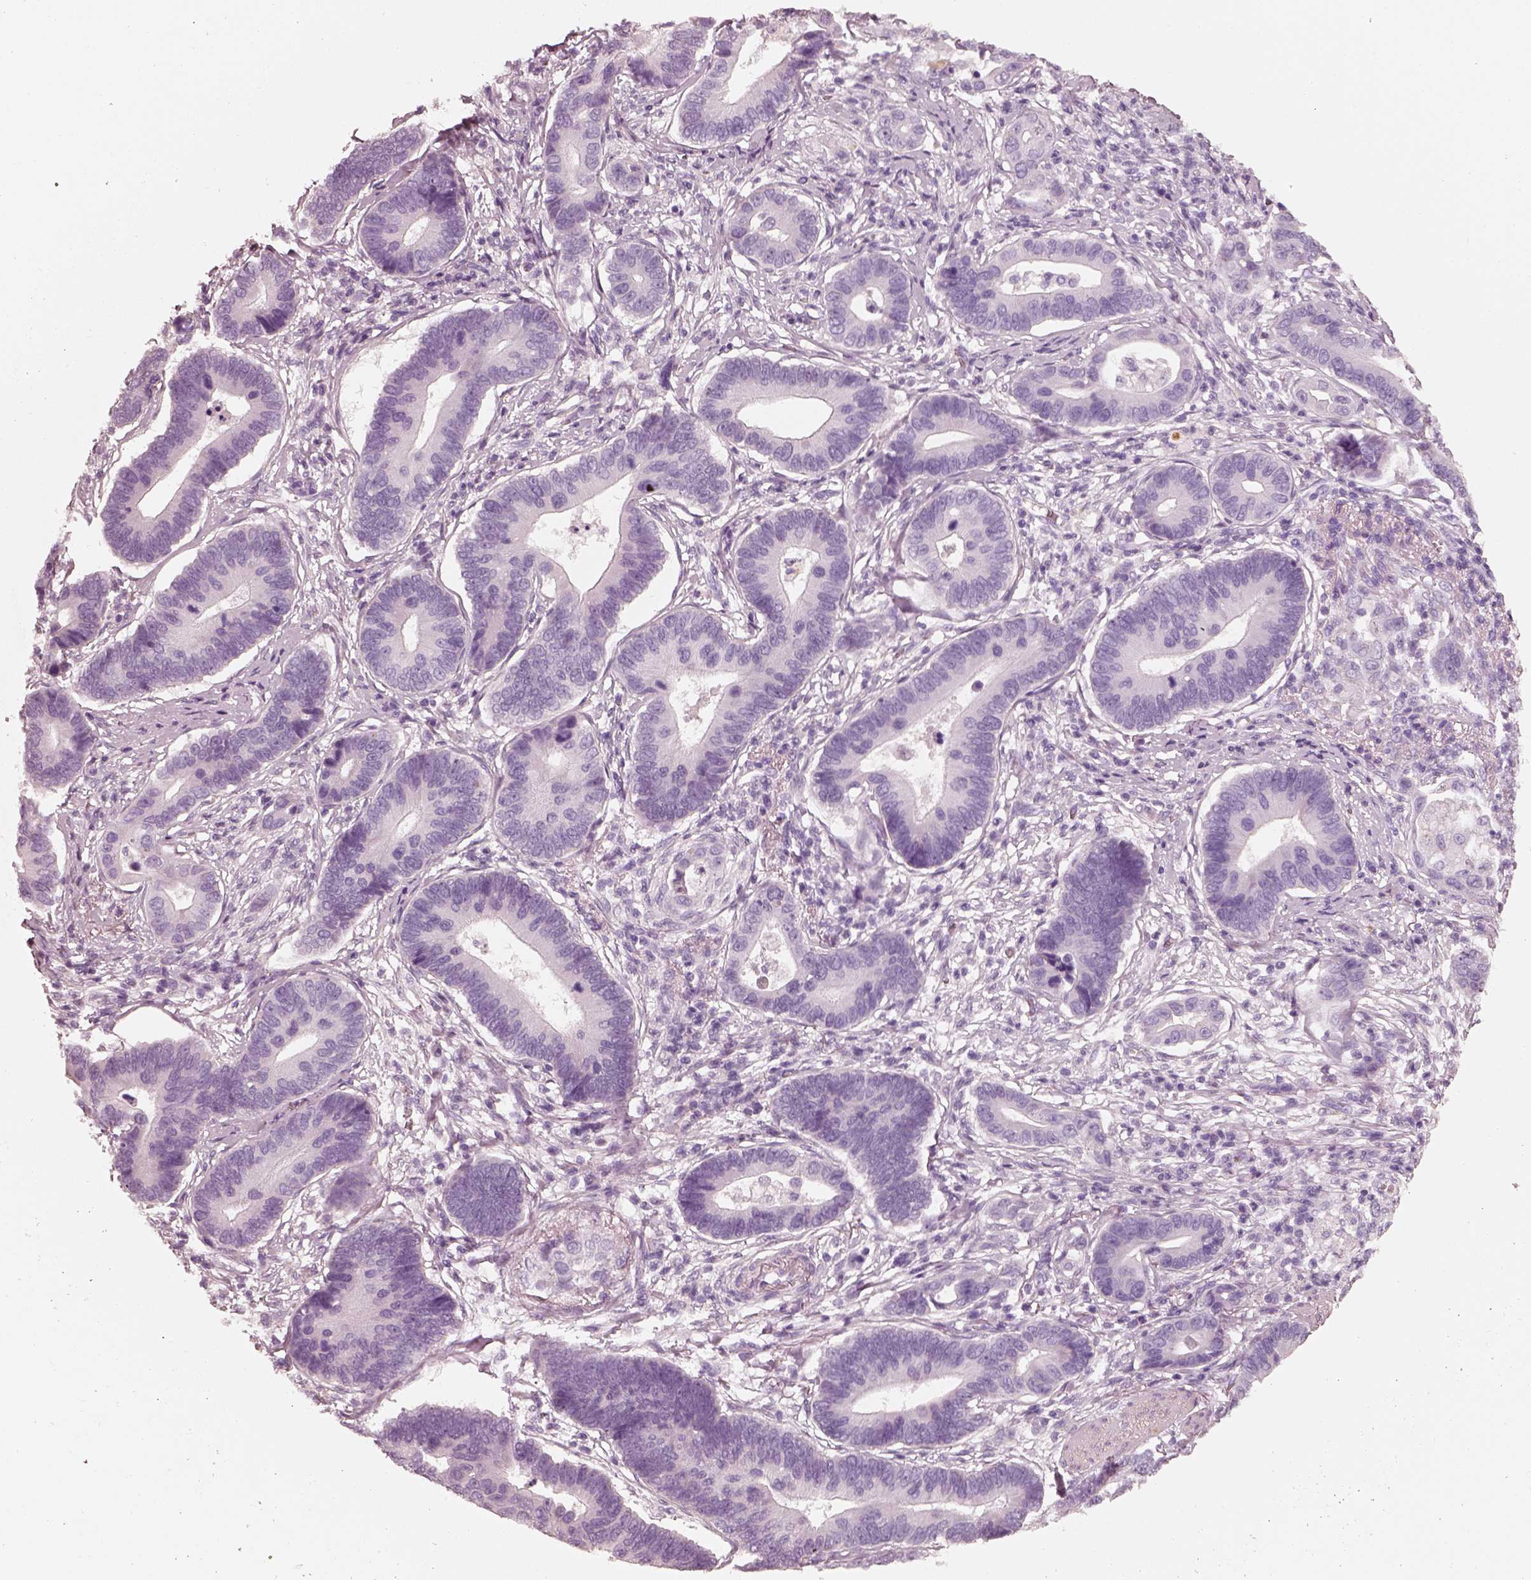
{"staining": {"intensity": "negative", "quantity": "none", "location": "none"}, "tissue": "stomach cancer", "cell_type": "Tumor cells", "image_type": "cancer", "snomed": [{"axis": "morphology", "description": "Adenocarcinoma, NOS"}, {"axis": "topography", "description": "Stomach"}], "caption": "DAB immunohistochemical staining of human adenocarcinoma (stomach) shows no significant positivity in tumor cells.", "gene": "RS1", "patient": {"sex": "male", "age": 84}}